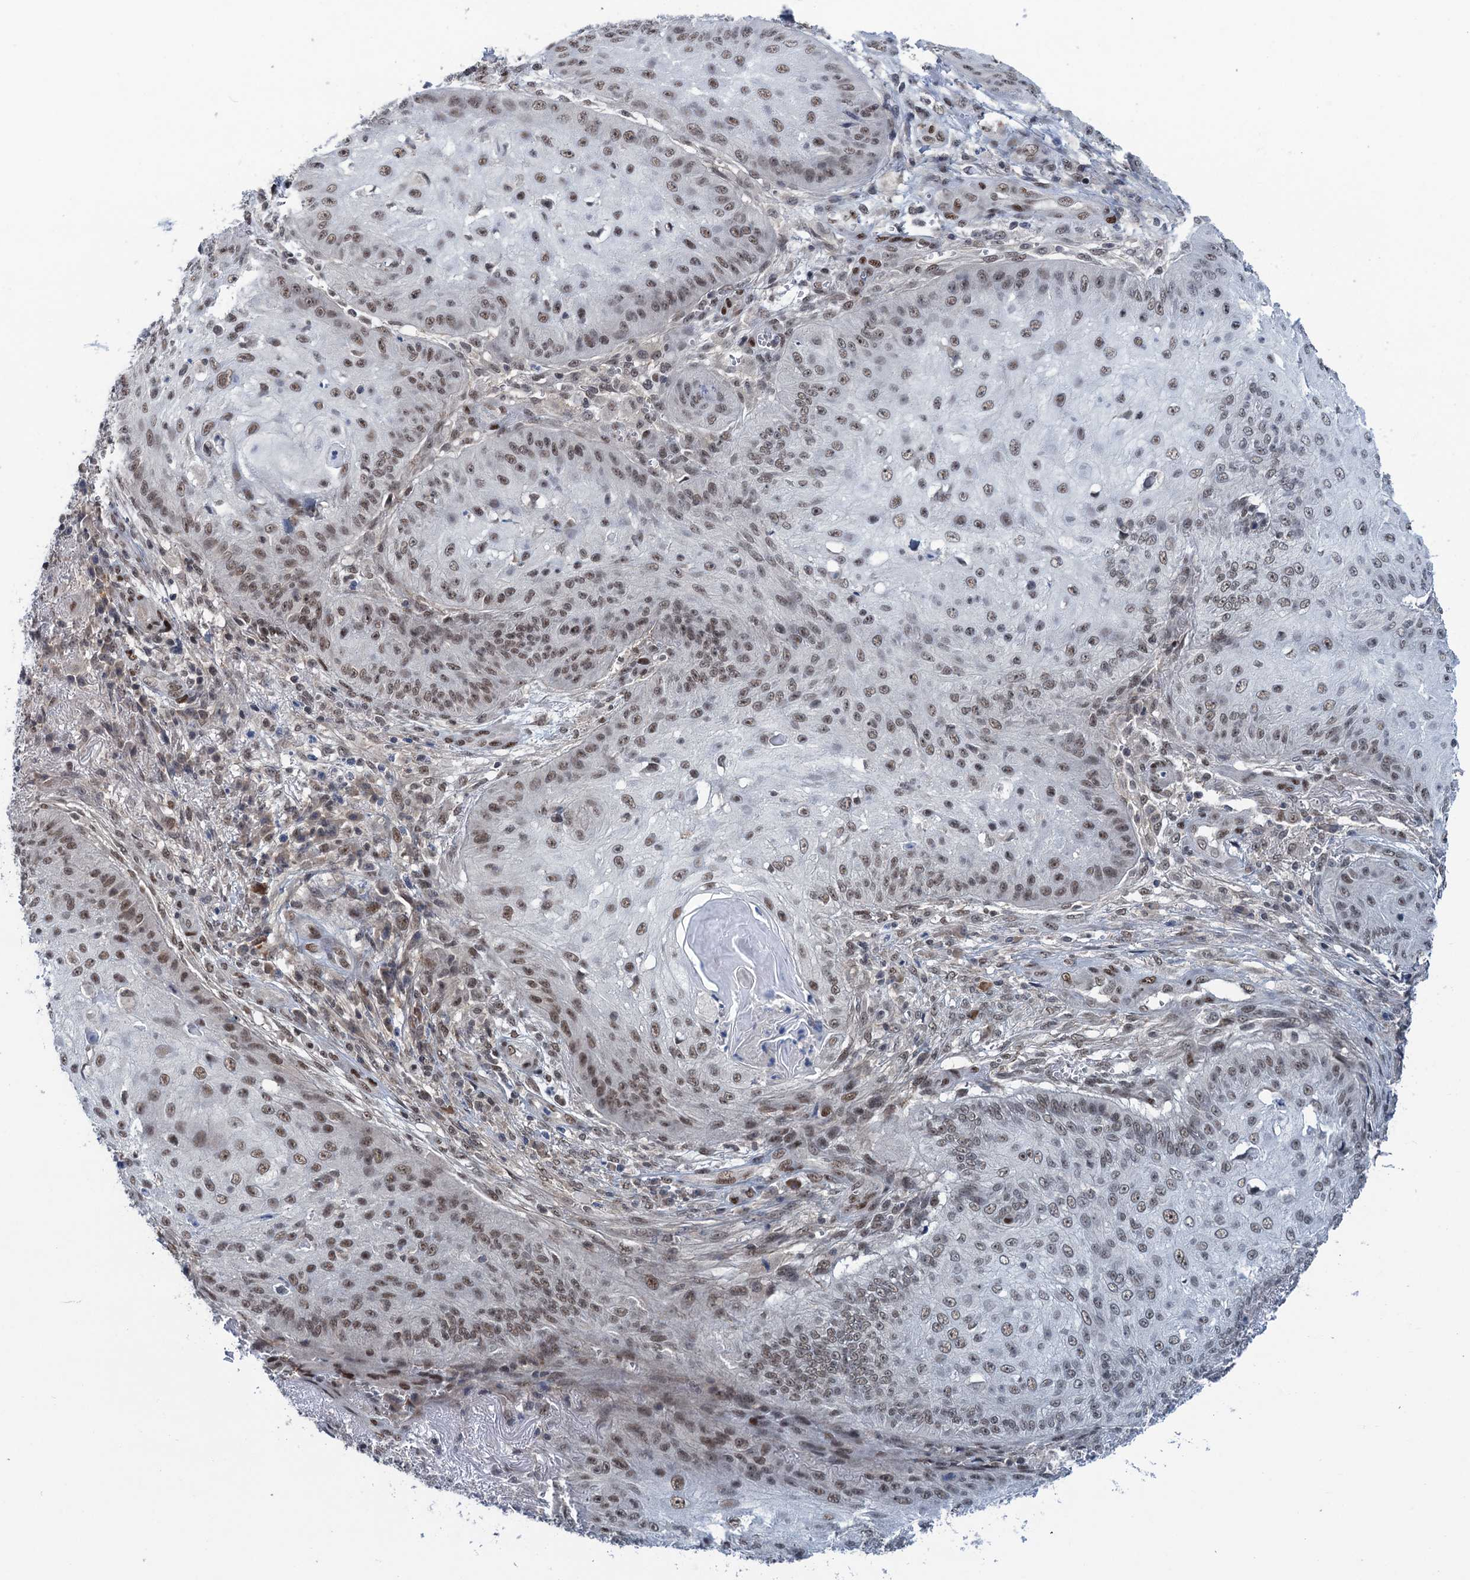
{"staining": {"intensity": "moderate", "quantity": ">75%", "location": "nuclear"}, "tissue": "skin cancer", "cell_type": "Tumor cells", "image_type": "cancer", "snomed": [{"axis": "morphology", "description": "Squamous cell carcinoma, NOS"}, {"axis": "topography", "description": "Skin"}], "caption": "Immunohistochemical staining of human skin cancer demonstrates medium levels of moderate nuclear expression in about >75% of tumor cells.", "gene": "SAE1", "patient": {"sex": "male", "age": 70}}